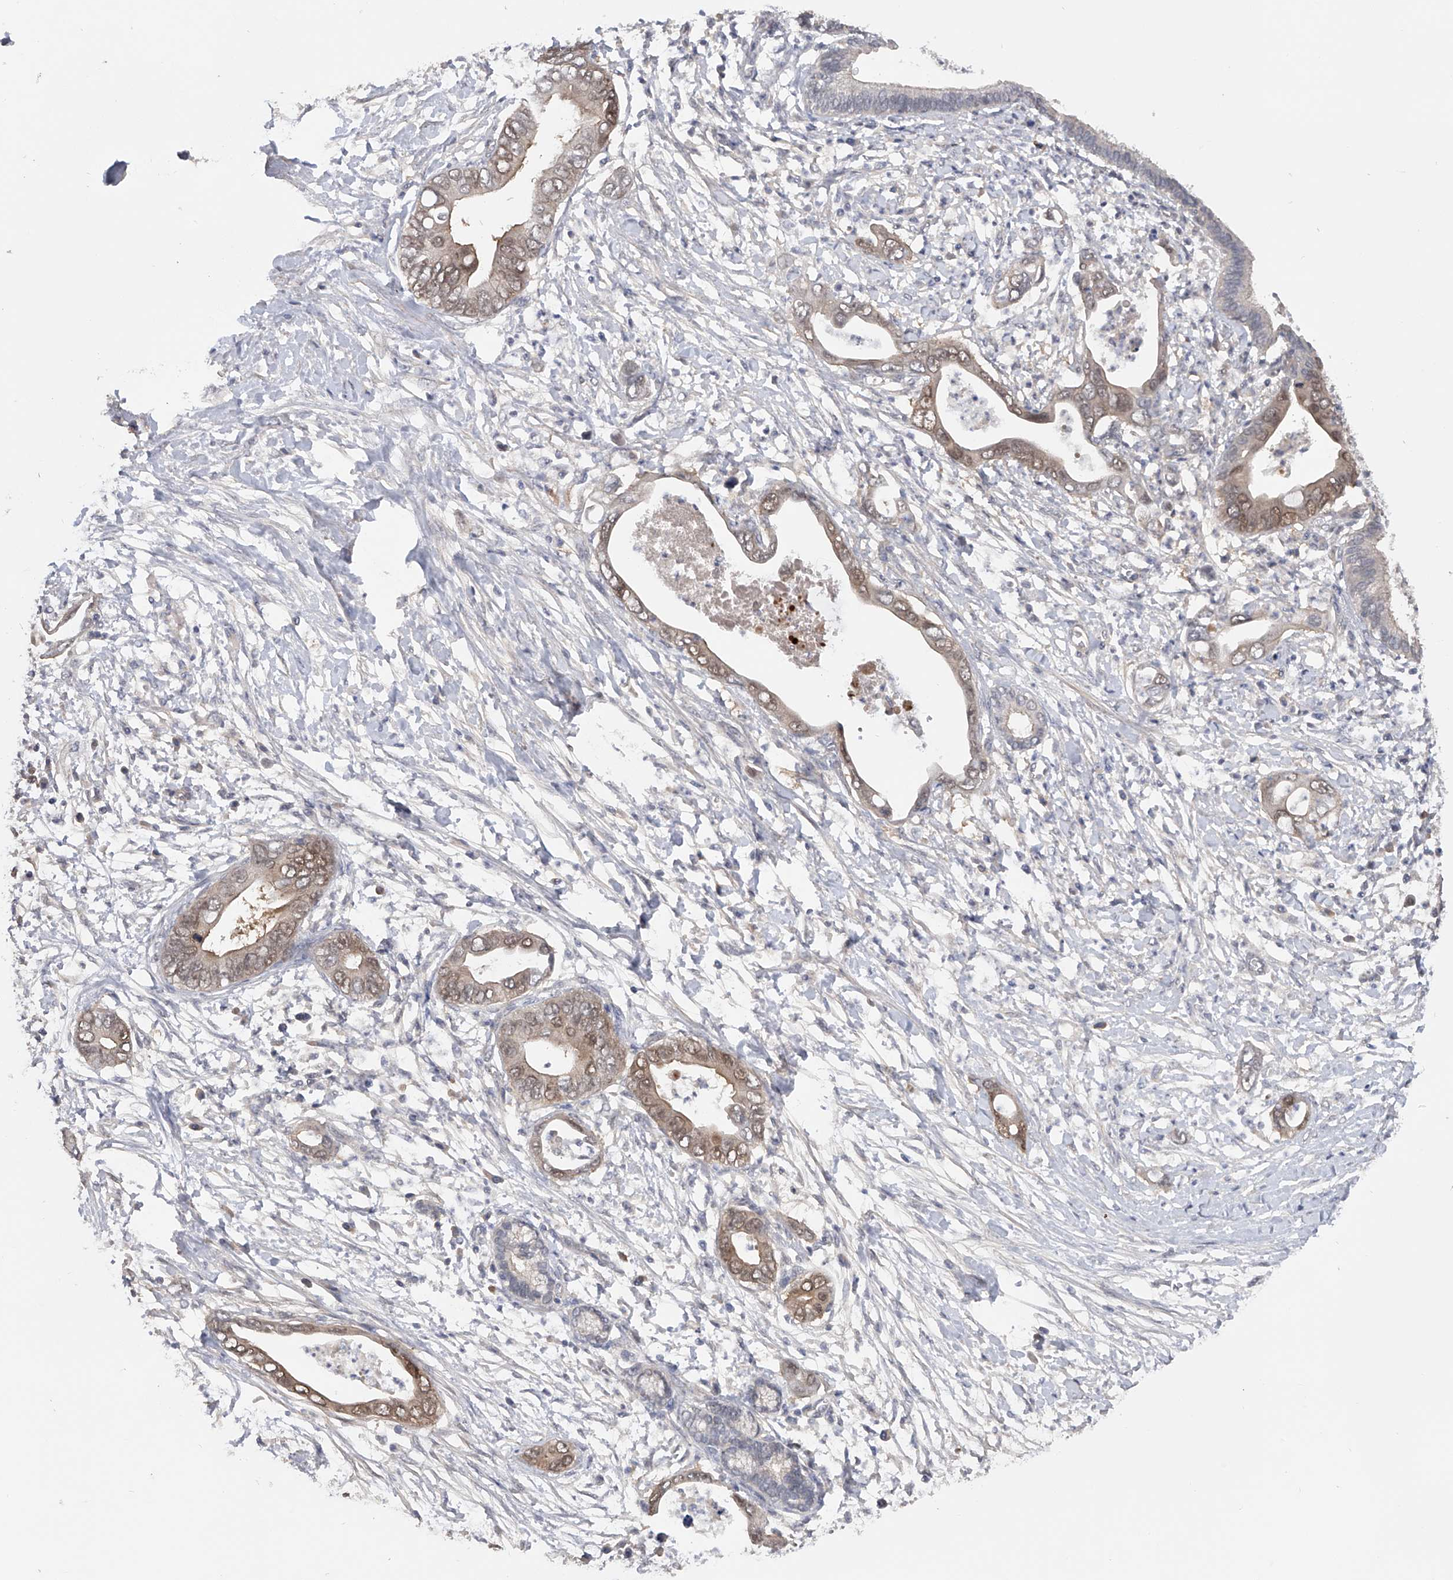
{"staining": {"intensity": "weak", "quantity": "25%-75%", "location": "cytoplasmic/membranous,nuclear"}, "tissue": "pancreatic cancer", "cell_type": "Tumor cells", "image_type": "cancer", "snomed": [{"axis": "morphology", "description": "Adenocarcinoma, NOS"}, {"axis": "topography", "description": "Pancreas"}], "caption": "Adenocarcinoma (pancreatic) stained for a protein (brown) shows weak cytoplasmic/membranous and nuclear positive staining in approximately 25%-75% of tumor cells.", "gene": "CFAP298", "patient": {"sex": "male", "age": 75}}